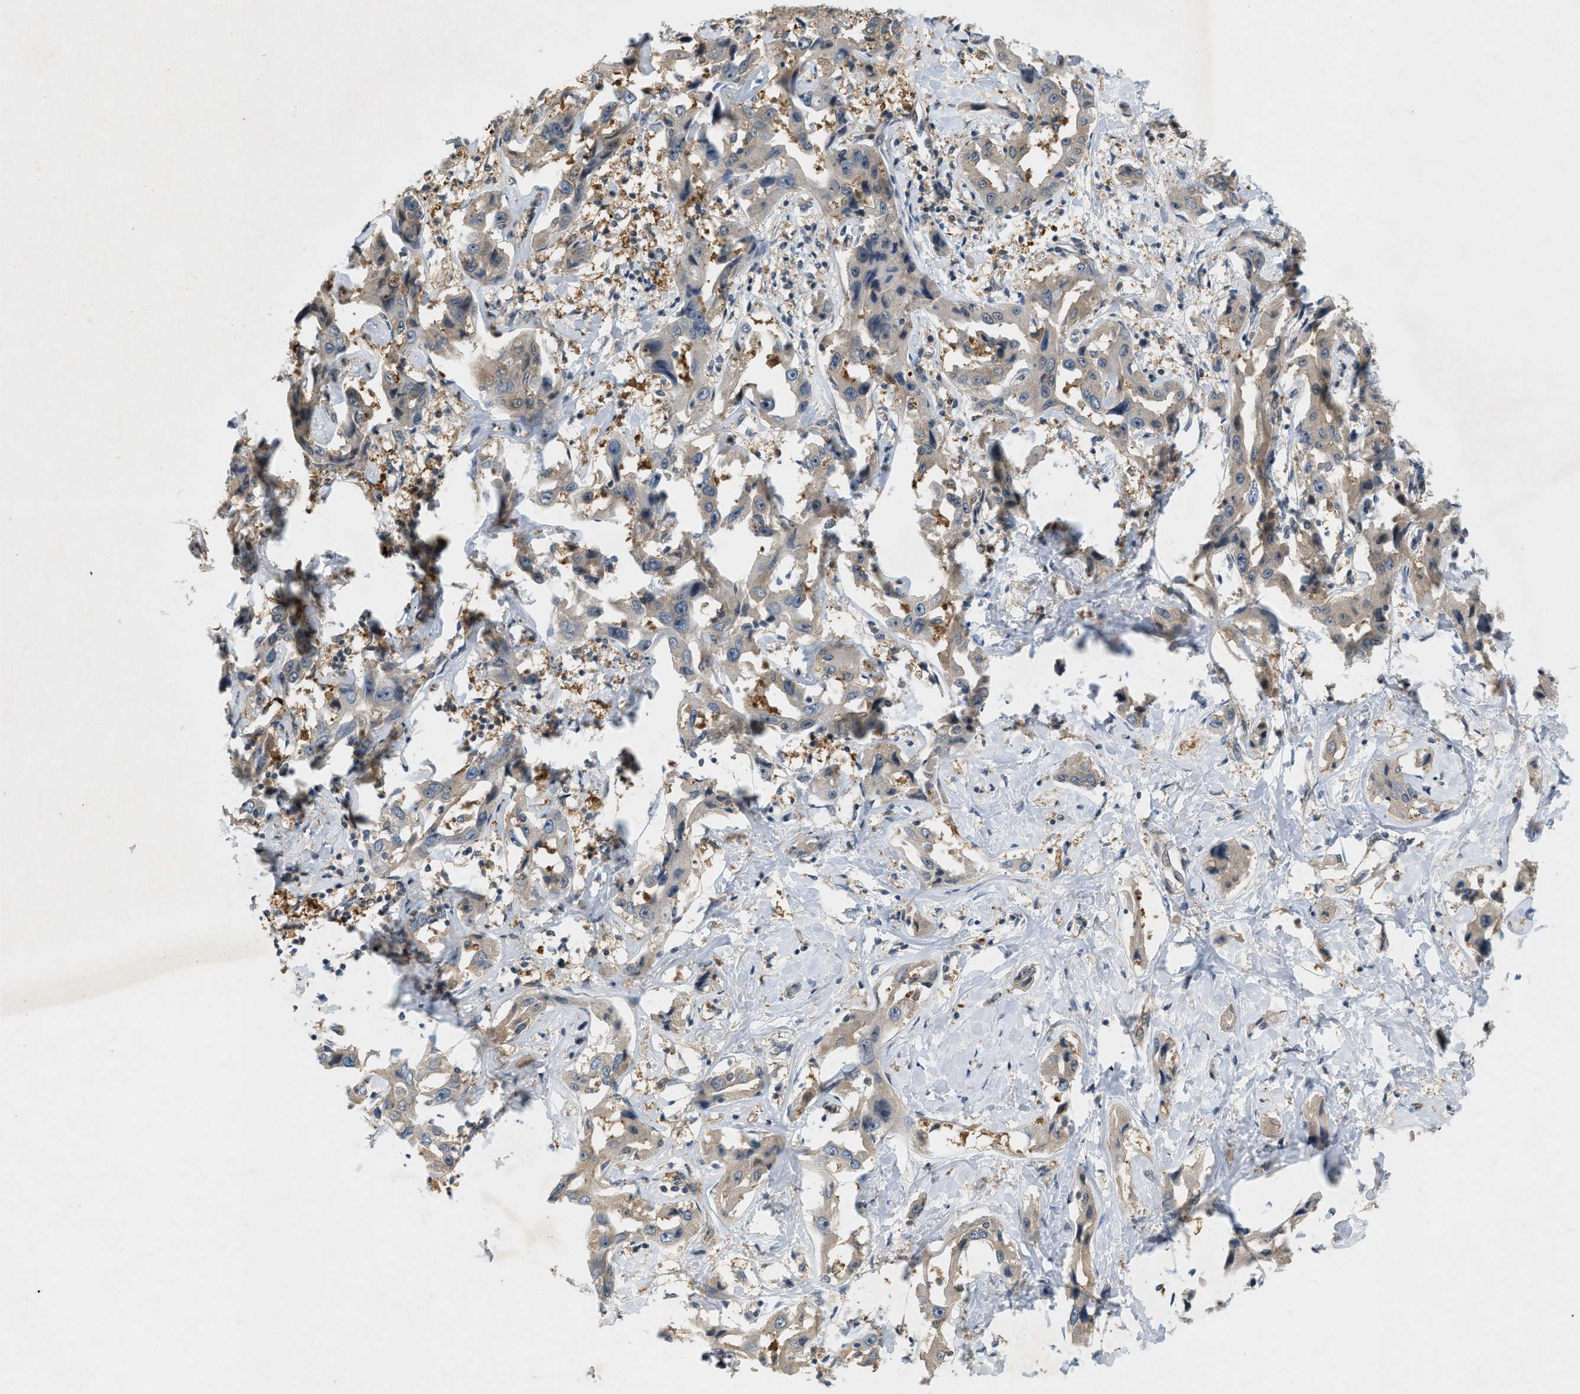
{"staining": {"intensity": "weak", "quantity": "25%-75%", "location": "cytoplasmic/membranous"}, "tissue": "liver cancer", "cell_type": "Tumor cells", "image_type": "cancer", "snomed": [{"axis": "morphology", "description": "Cholangiocarcinoma"}, {"axis": "topography", "description": "Liver"}], "caption": "Immunohistochemical staining of human cholangiocarcinoma (liver) demonstrates weak cytoplasmic/membranous protein positivity in approximately 25%-75% of tumor cells.", "gene": "PDCL3", "patient": {"sex": "male", "age": 59}}